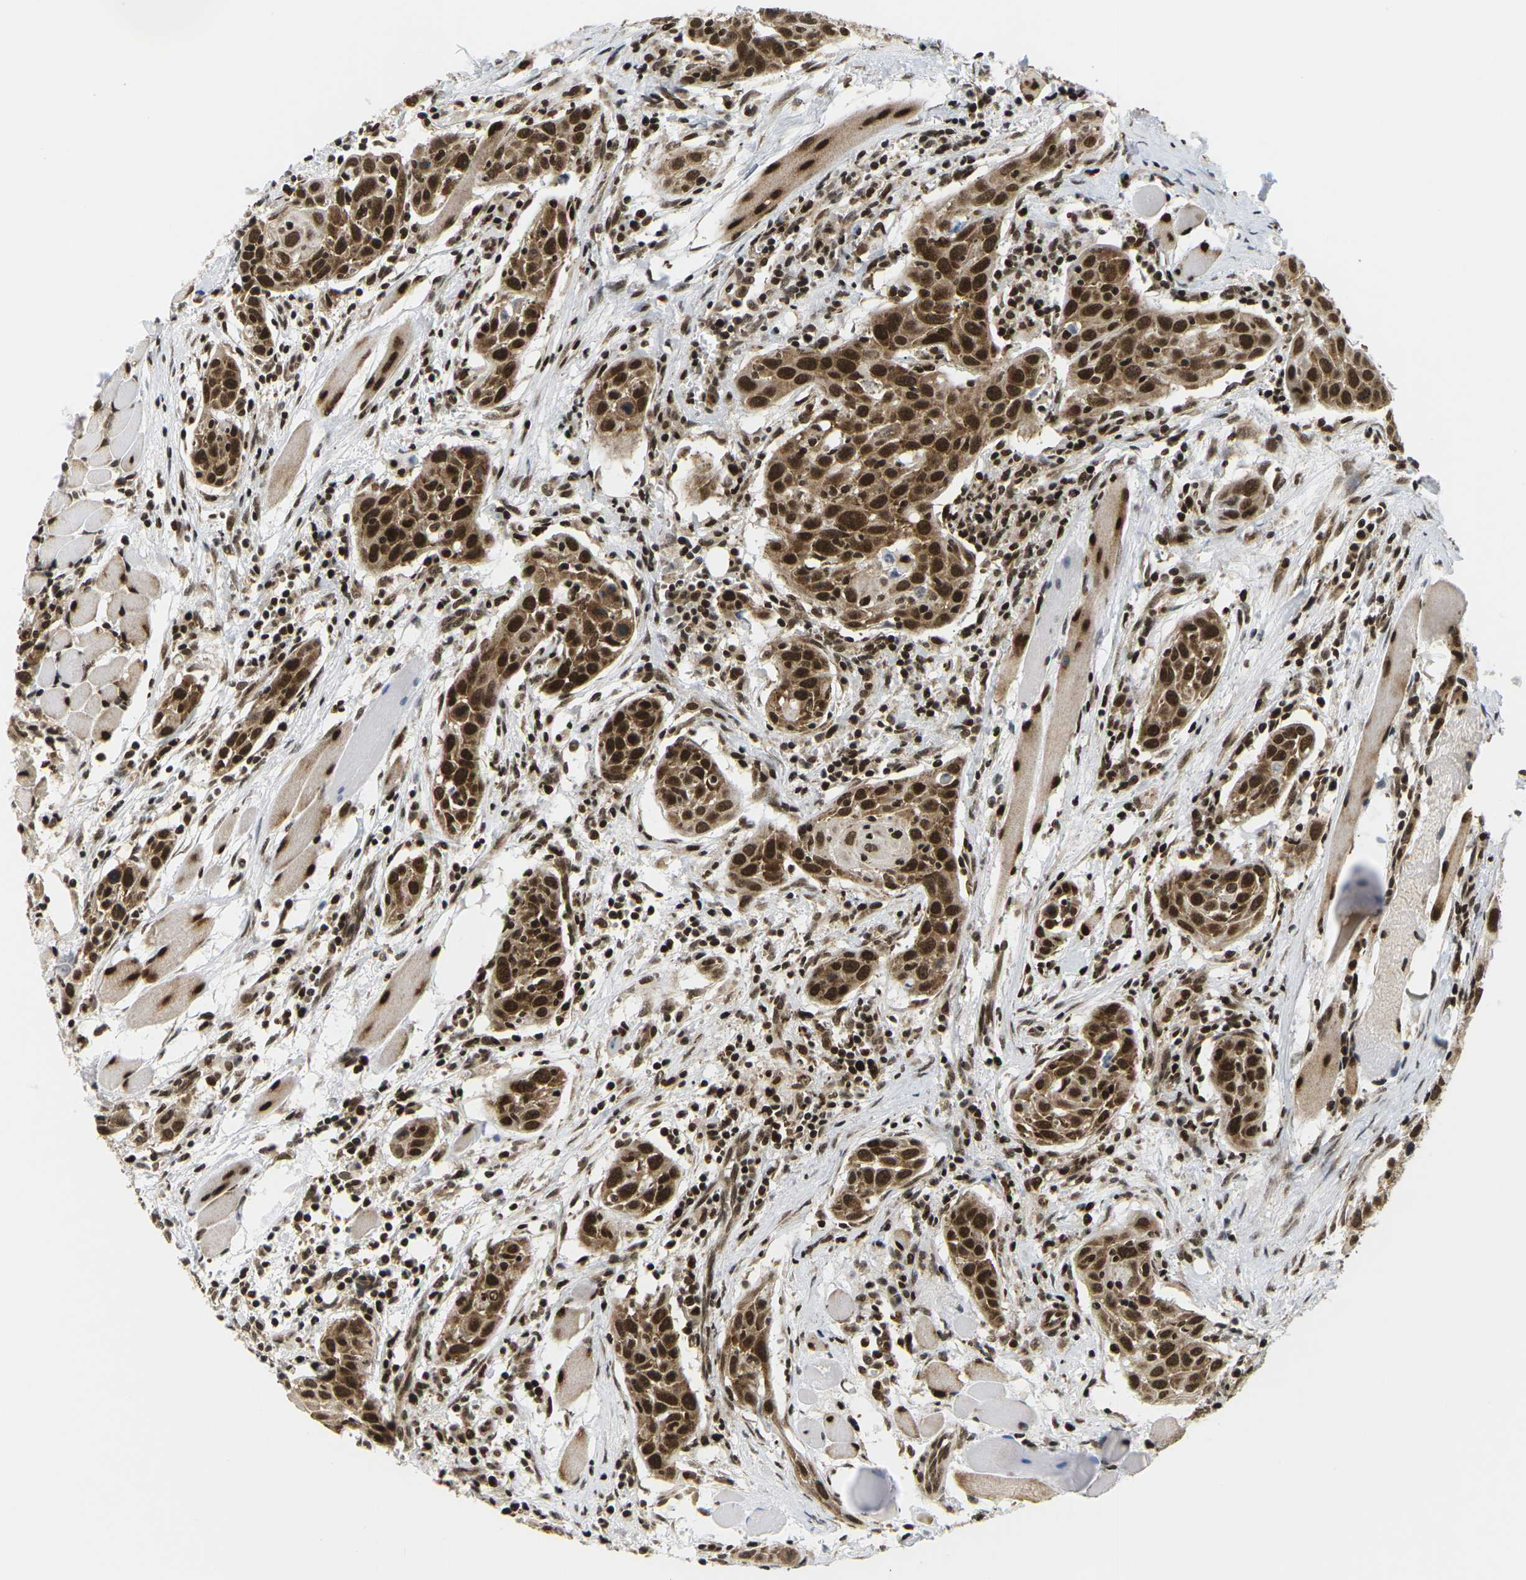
{"staining": {"intensity": "strong", "quantity": ">75%", "location": "cytoplasmic/membranous,nuclear"}, "tissue": "head and neck cancer", "cell_type": "Tumor cells", "image_type": "cancer", "snomed": [{"axis": "morphology", "description": "Squamous cell carcinoma, NOS"}, {"axis": "topography", "description": "Oral tissue"}, {"axis": "topography", "description": "Head-Neck"}], "caption": "DAB immunohistochemical staining of squamous cell carcinoma (head and neck) demonstrates strong cytoplasmic/membranous and nuclear protein expression in approximately >75% of tumor cells. (Brightfield microscopy of DAB IHC at high magnification).", "gene": "CELF1", "patient": {"sex": "female", "age": 50}}